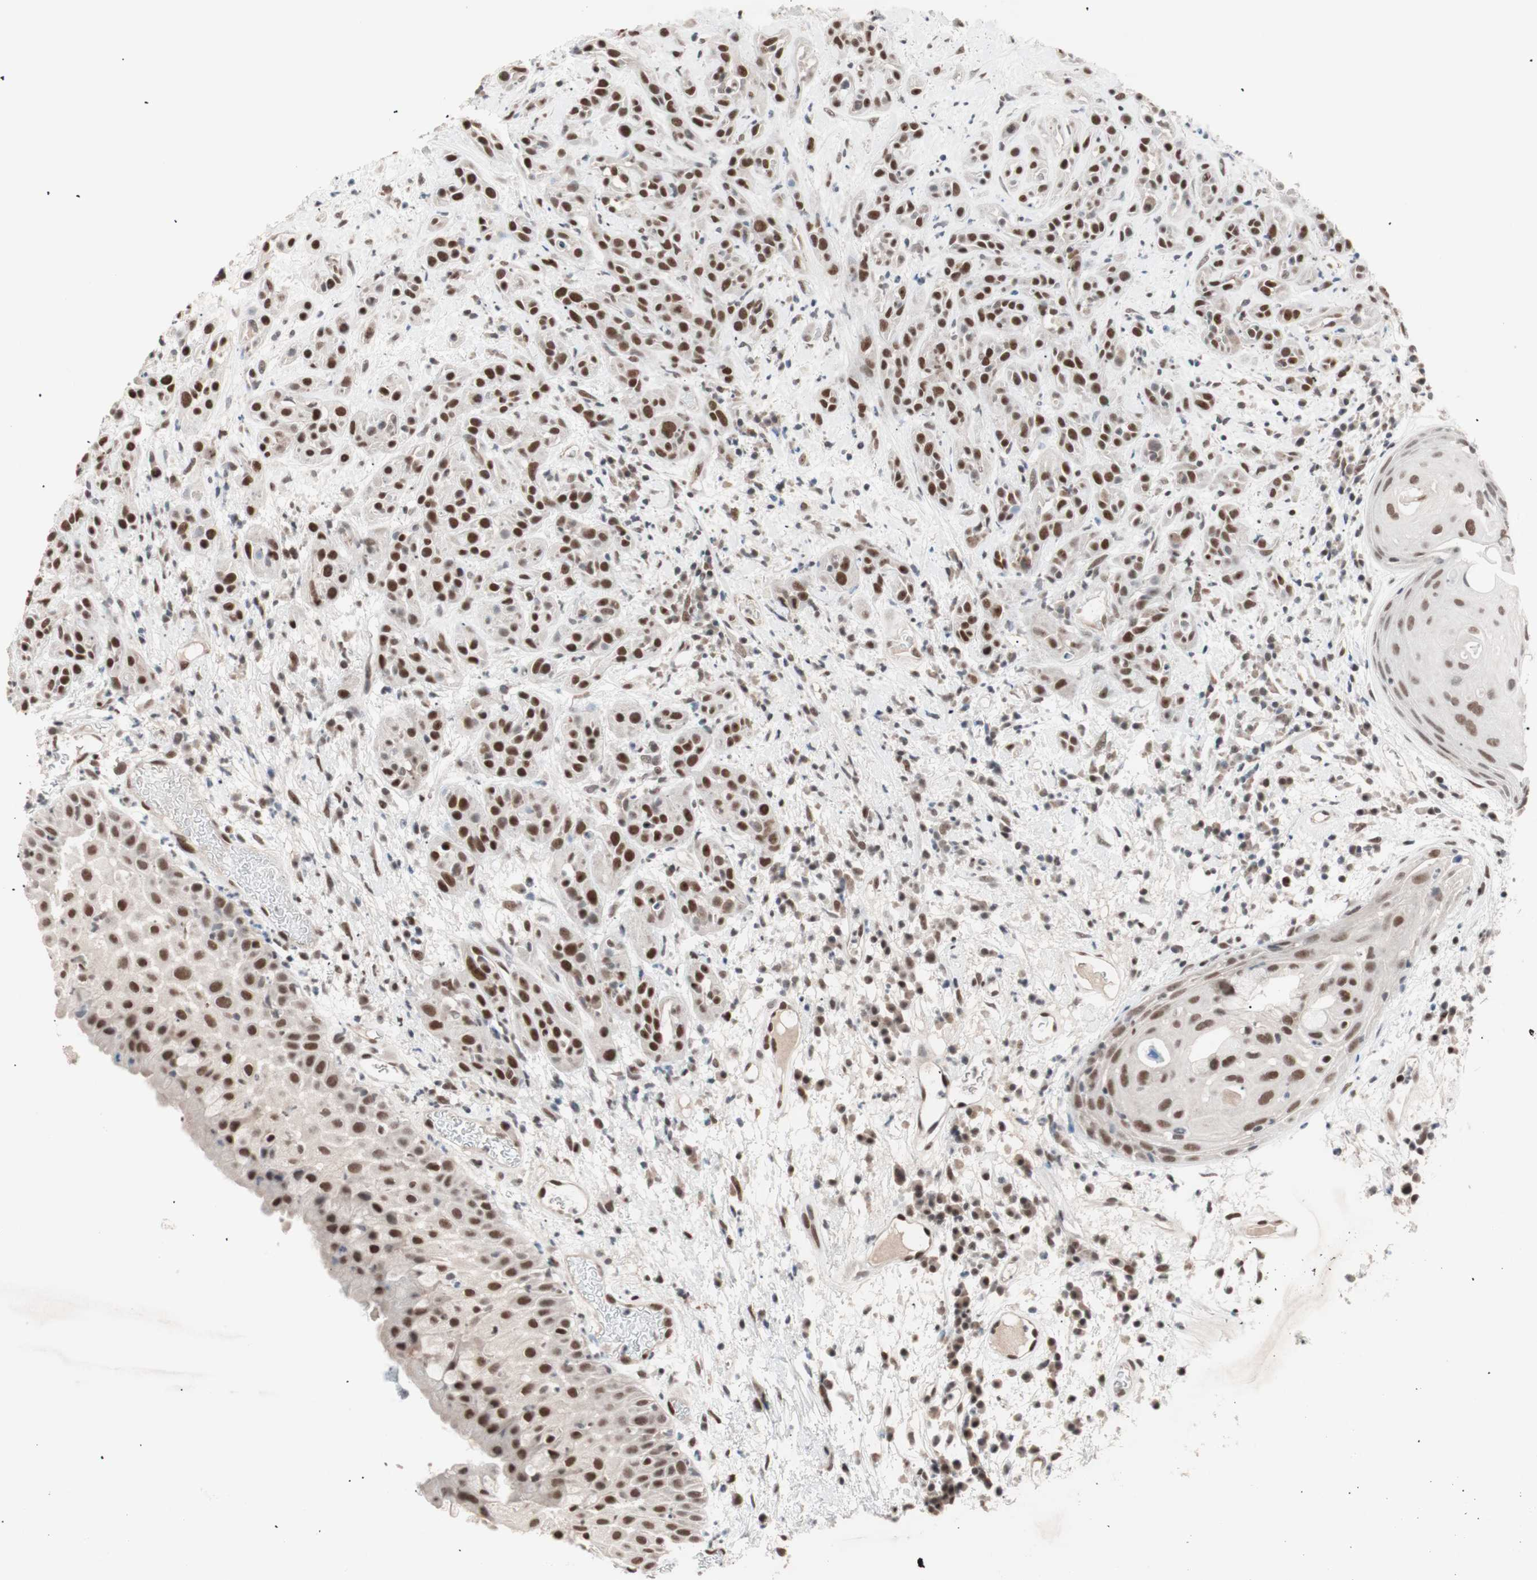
{"staining": {"intensity": "strong", "quantity": ">75%", "location": "nuclear"}, "tissue": "head and neck cancer", "cell_type": "Tumor cells", "image_type": "cancer", "snomed": [{"axis": "morphology", "description": "Squamous cell carcinoma, NOS"}, {"axis": "topography", "description": "Head-Neck"}], "caption": "An immunohistochemistry (IHC) image of tumor tissue is shown. Protein staining in brown highlights strong nuclear positivity in squamous cell carcinoma (head and neck) within tumor cells.", "gene": "LIG3", "patient": {"sex": "male", "age": 62}}